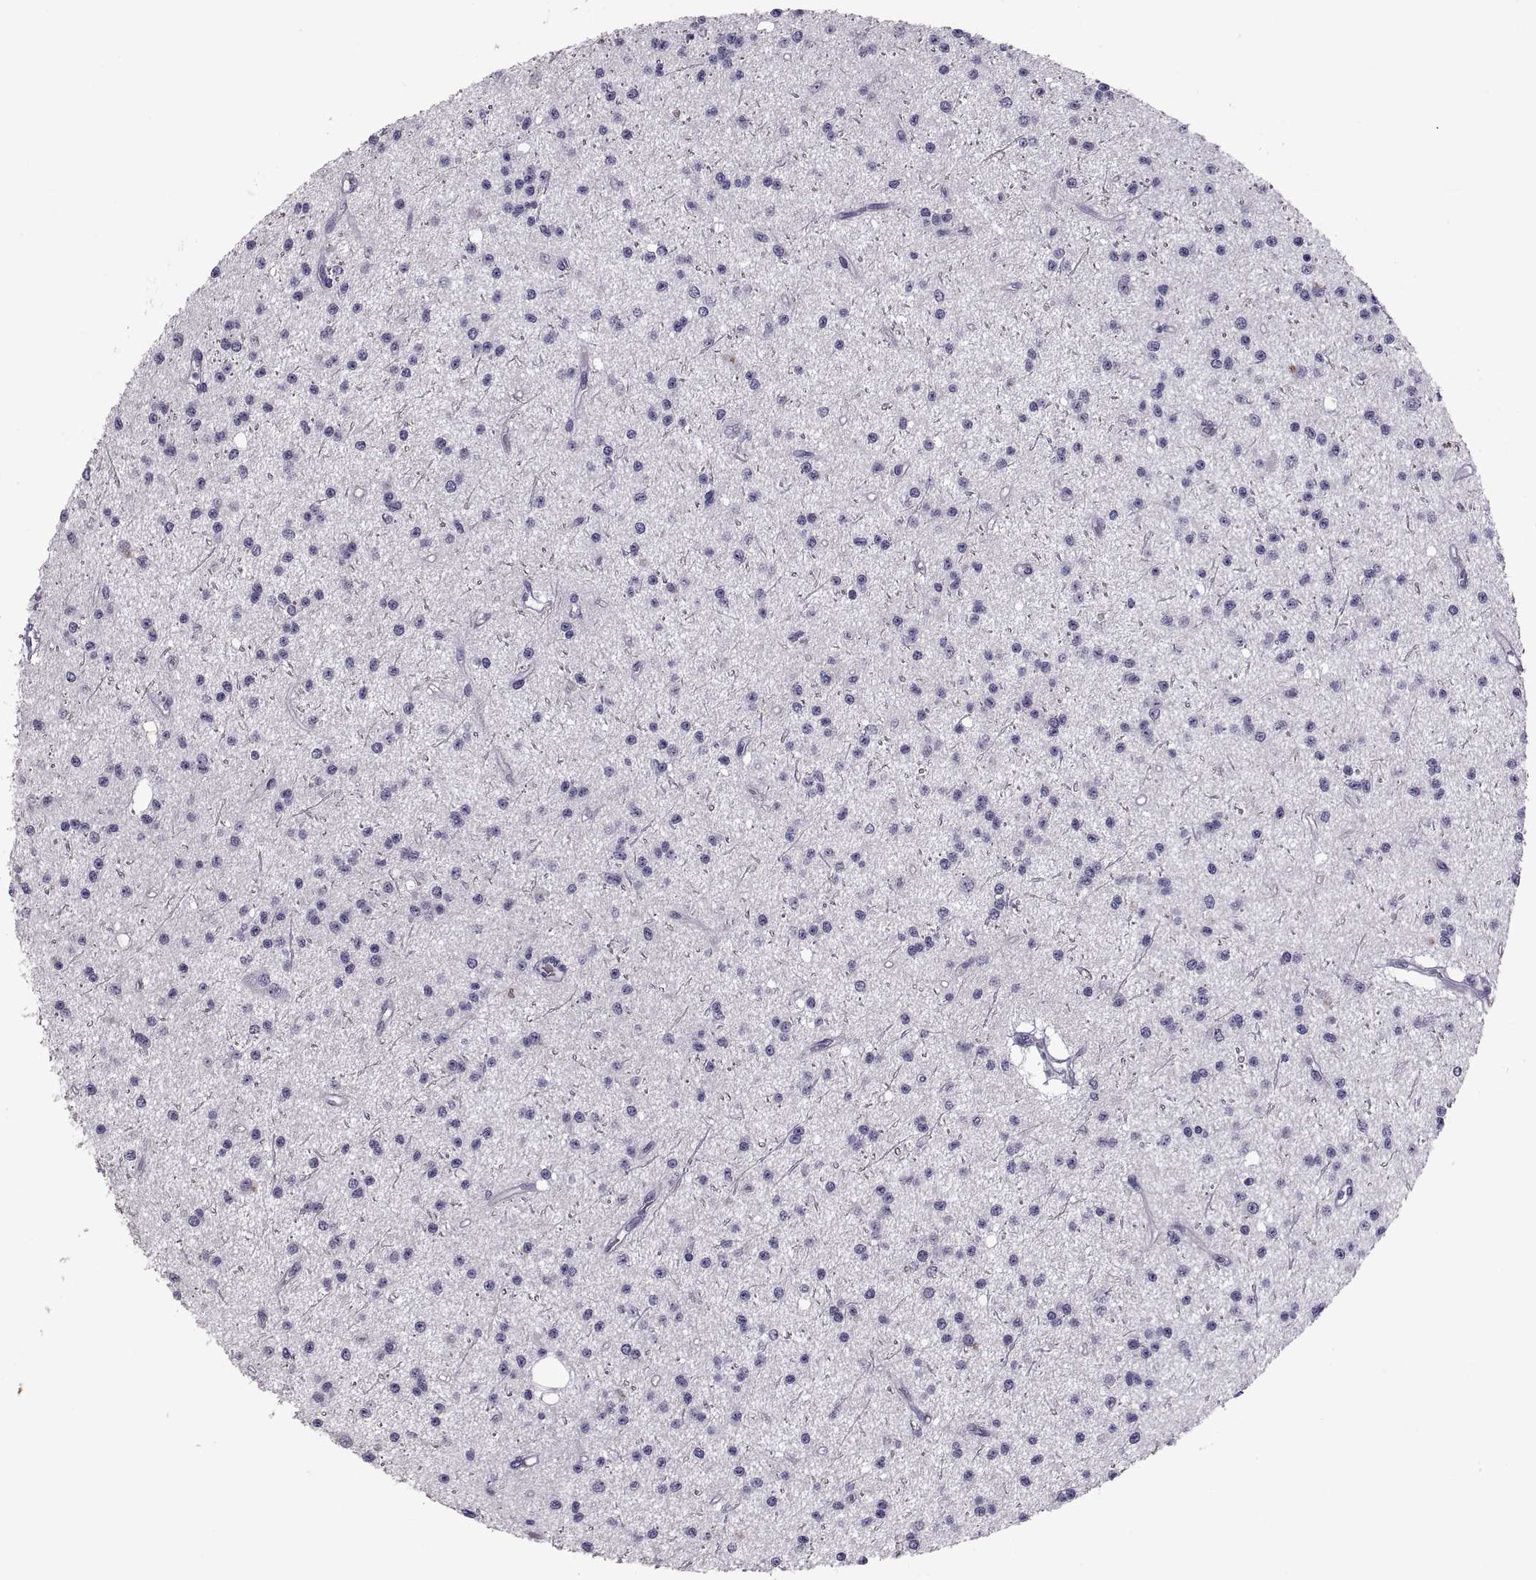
{"staining": {"intensity": "negative", "quantity": "none", "location": "none"}, "tissue": "glioma", "cell_type": "Tumor cells", "image_type": "cancer", "snomed": [{"axis": "morphology", "description": "Glioma, malignant, Low grade"}, {"axis": "topography", "description": "Brain"}], "caption": "Immunohistochemistry image of glioma stained for a protein (brown), which reveals no positivity in tumor cells.", "gene": "PDZRN4", "patient": {"sex": "male", "age": 27}}